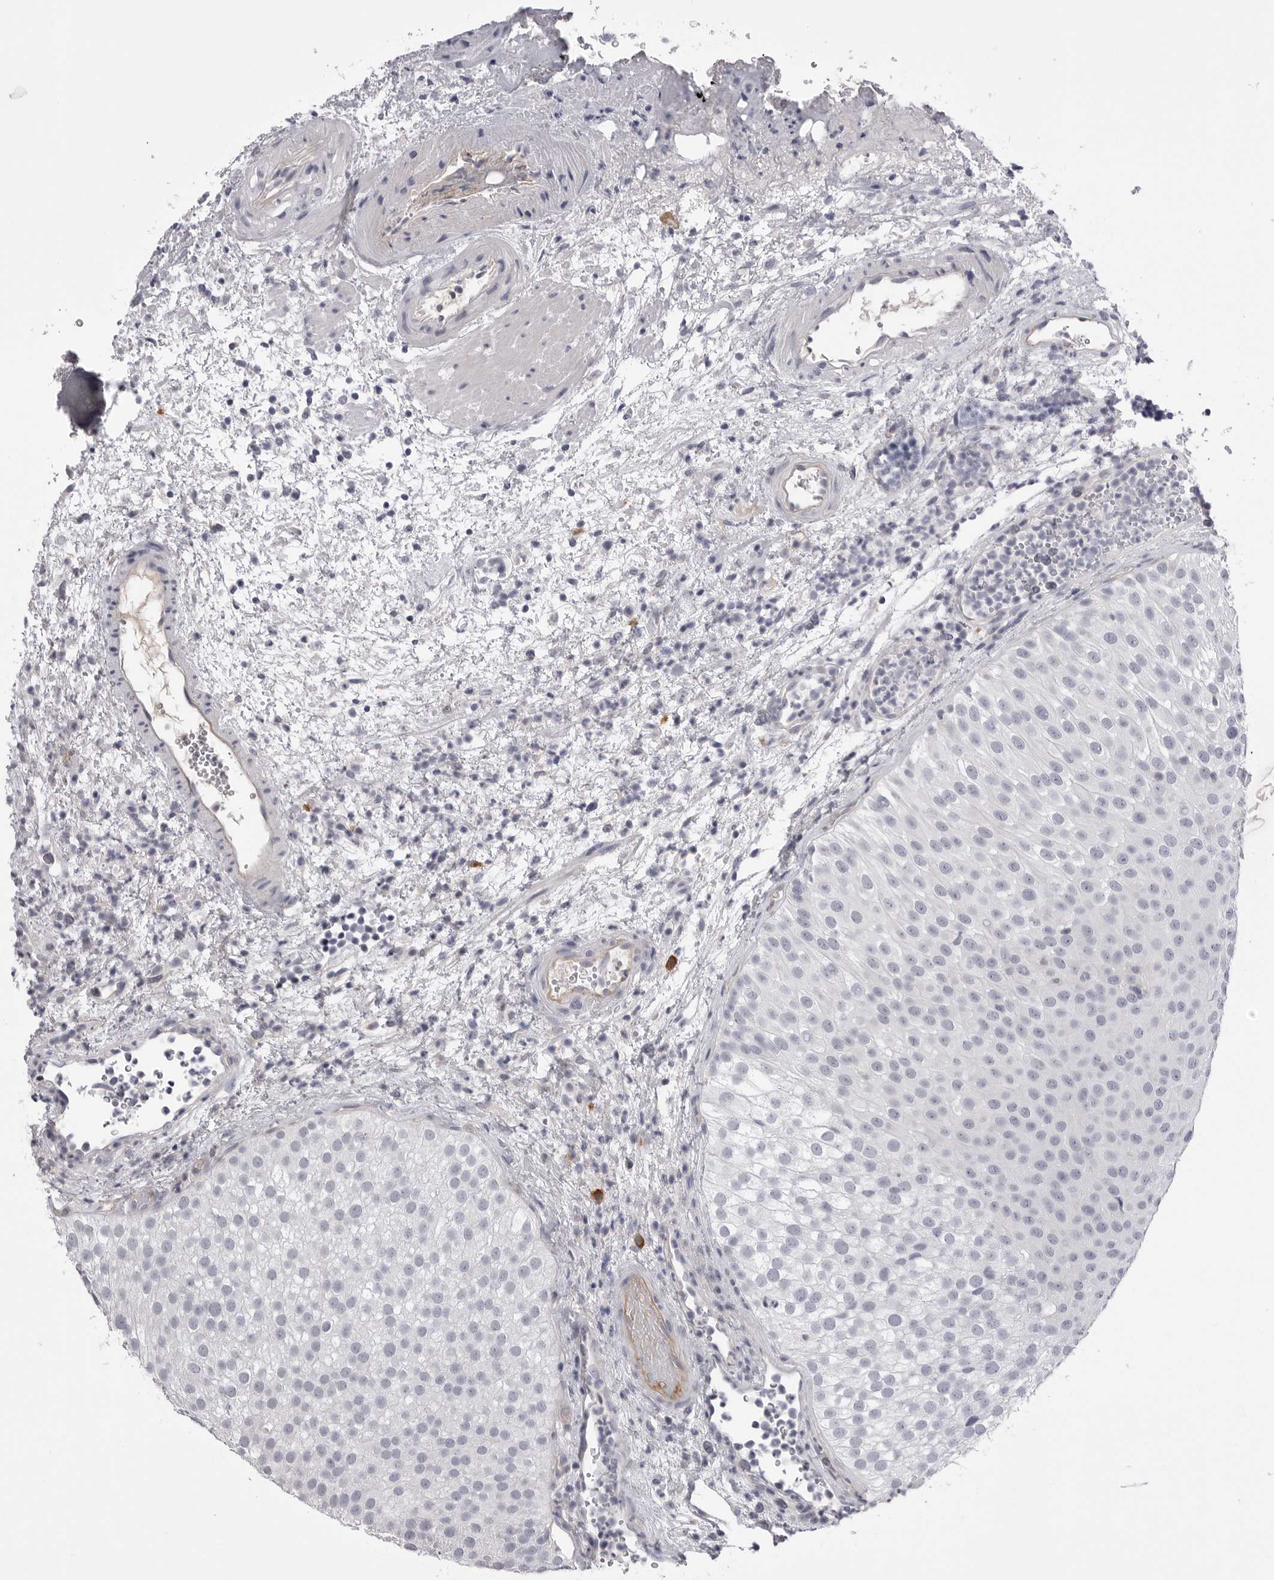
{"staining": {"intensity": "weak", "quantity": "<25%", "location": "nuclear"}, "tissue": "urothelial cancer", "cell_type": "Tumor cells", "image_type": "cancer", "snomed": [{"axis": "morphology", "description": "Urothelial carcinoma, Low grade"}, {"axis": "topography", "description": "Urinary bladder"}], "caption": "This is an immunohistochemistry image of human urothelial cancer. There is no positivity in tumor cells.", "gene": "DLGAP3", "patient": {"sex": "male", "age": 78}}